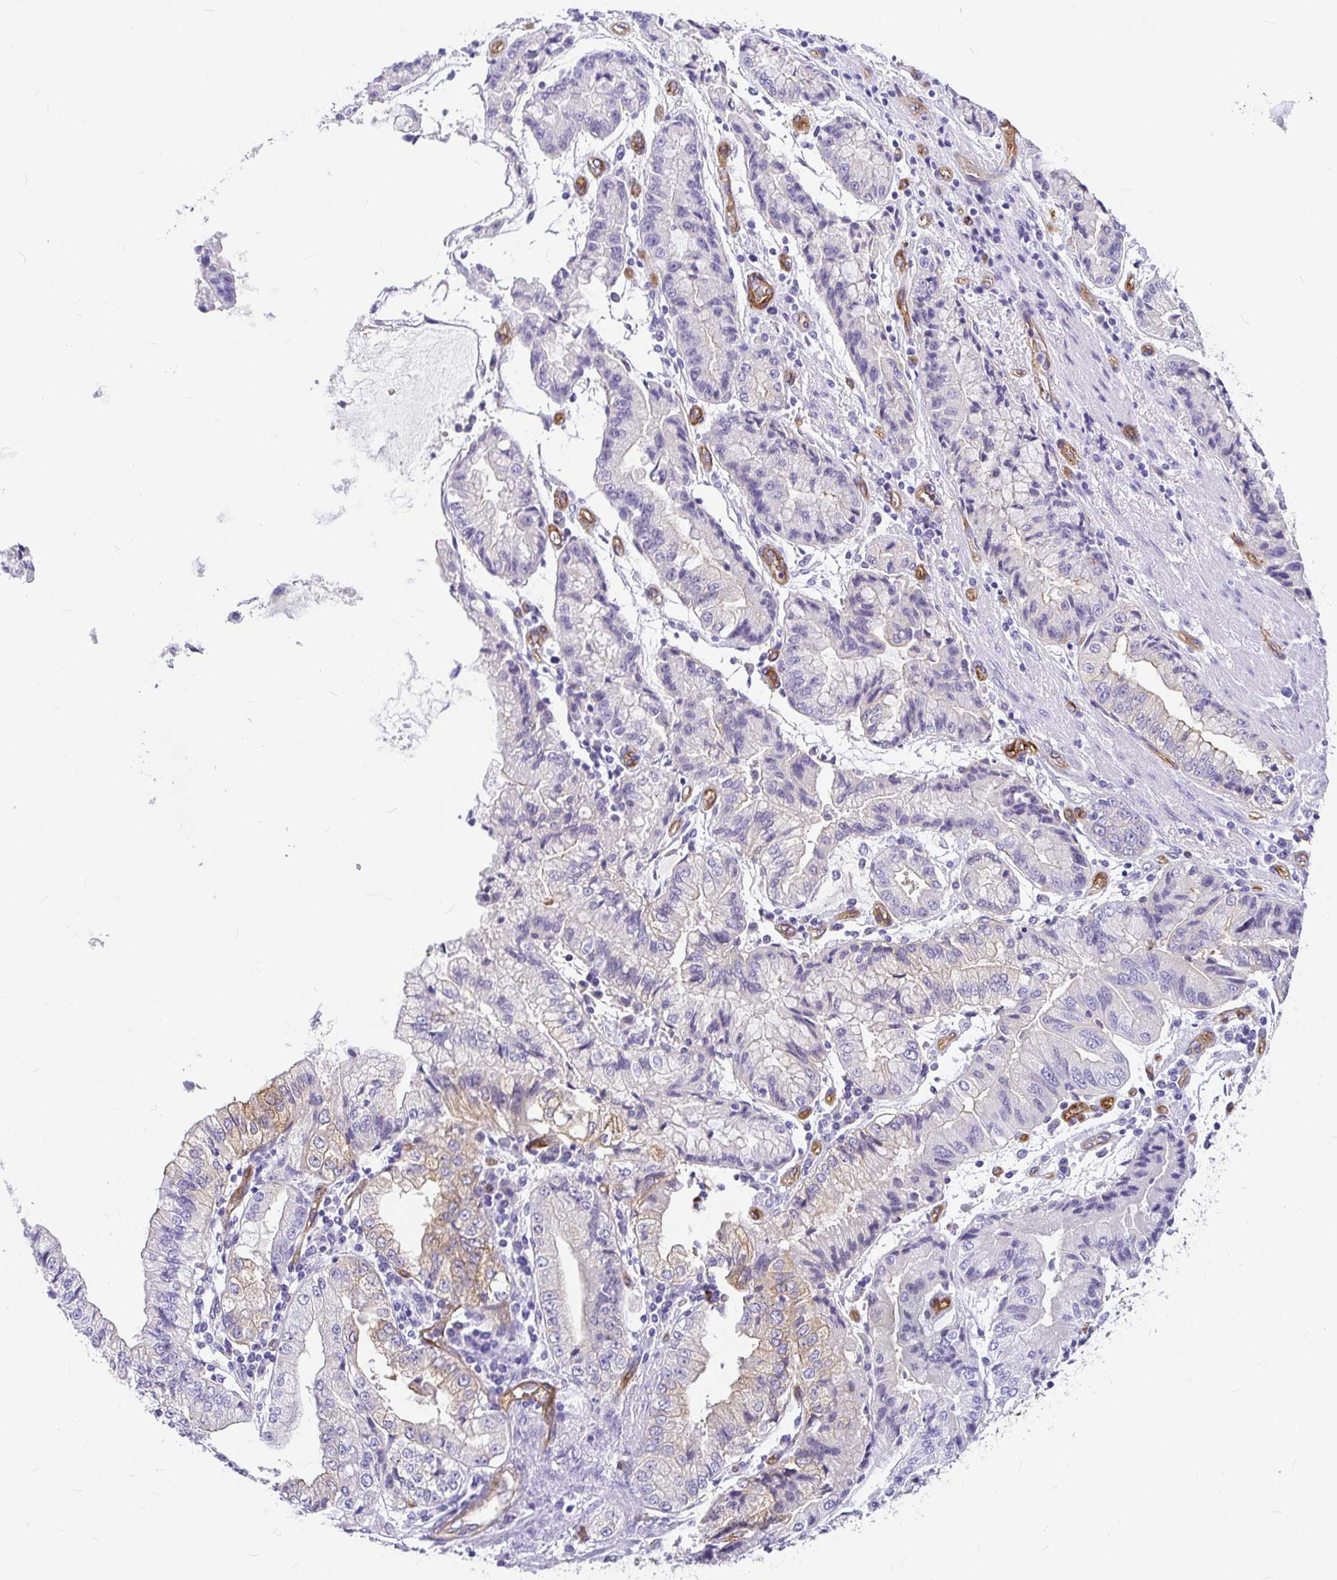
{"staining": {"intensity": "weak", "quantity": "<25%", "location": "cytoplasmic/membranous"}, "tissue": "stomach cancer", "cell_type": "Tumor cells", "image_type": "cancer", "snomed": [{"axis": "morphology", "description": "Adenocarcinoma, NOS"}, {"axis": "topography", "description": "Stomach, upper"}], "caption": "Tumor cells are negative for brown protein staining in stomach cancer.", "gene": "MYO1B", "patient": {"sex": "female", "age": 74}}